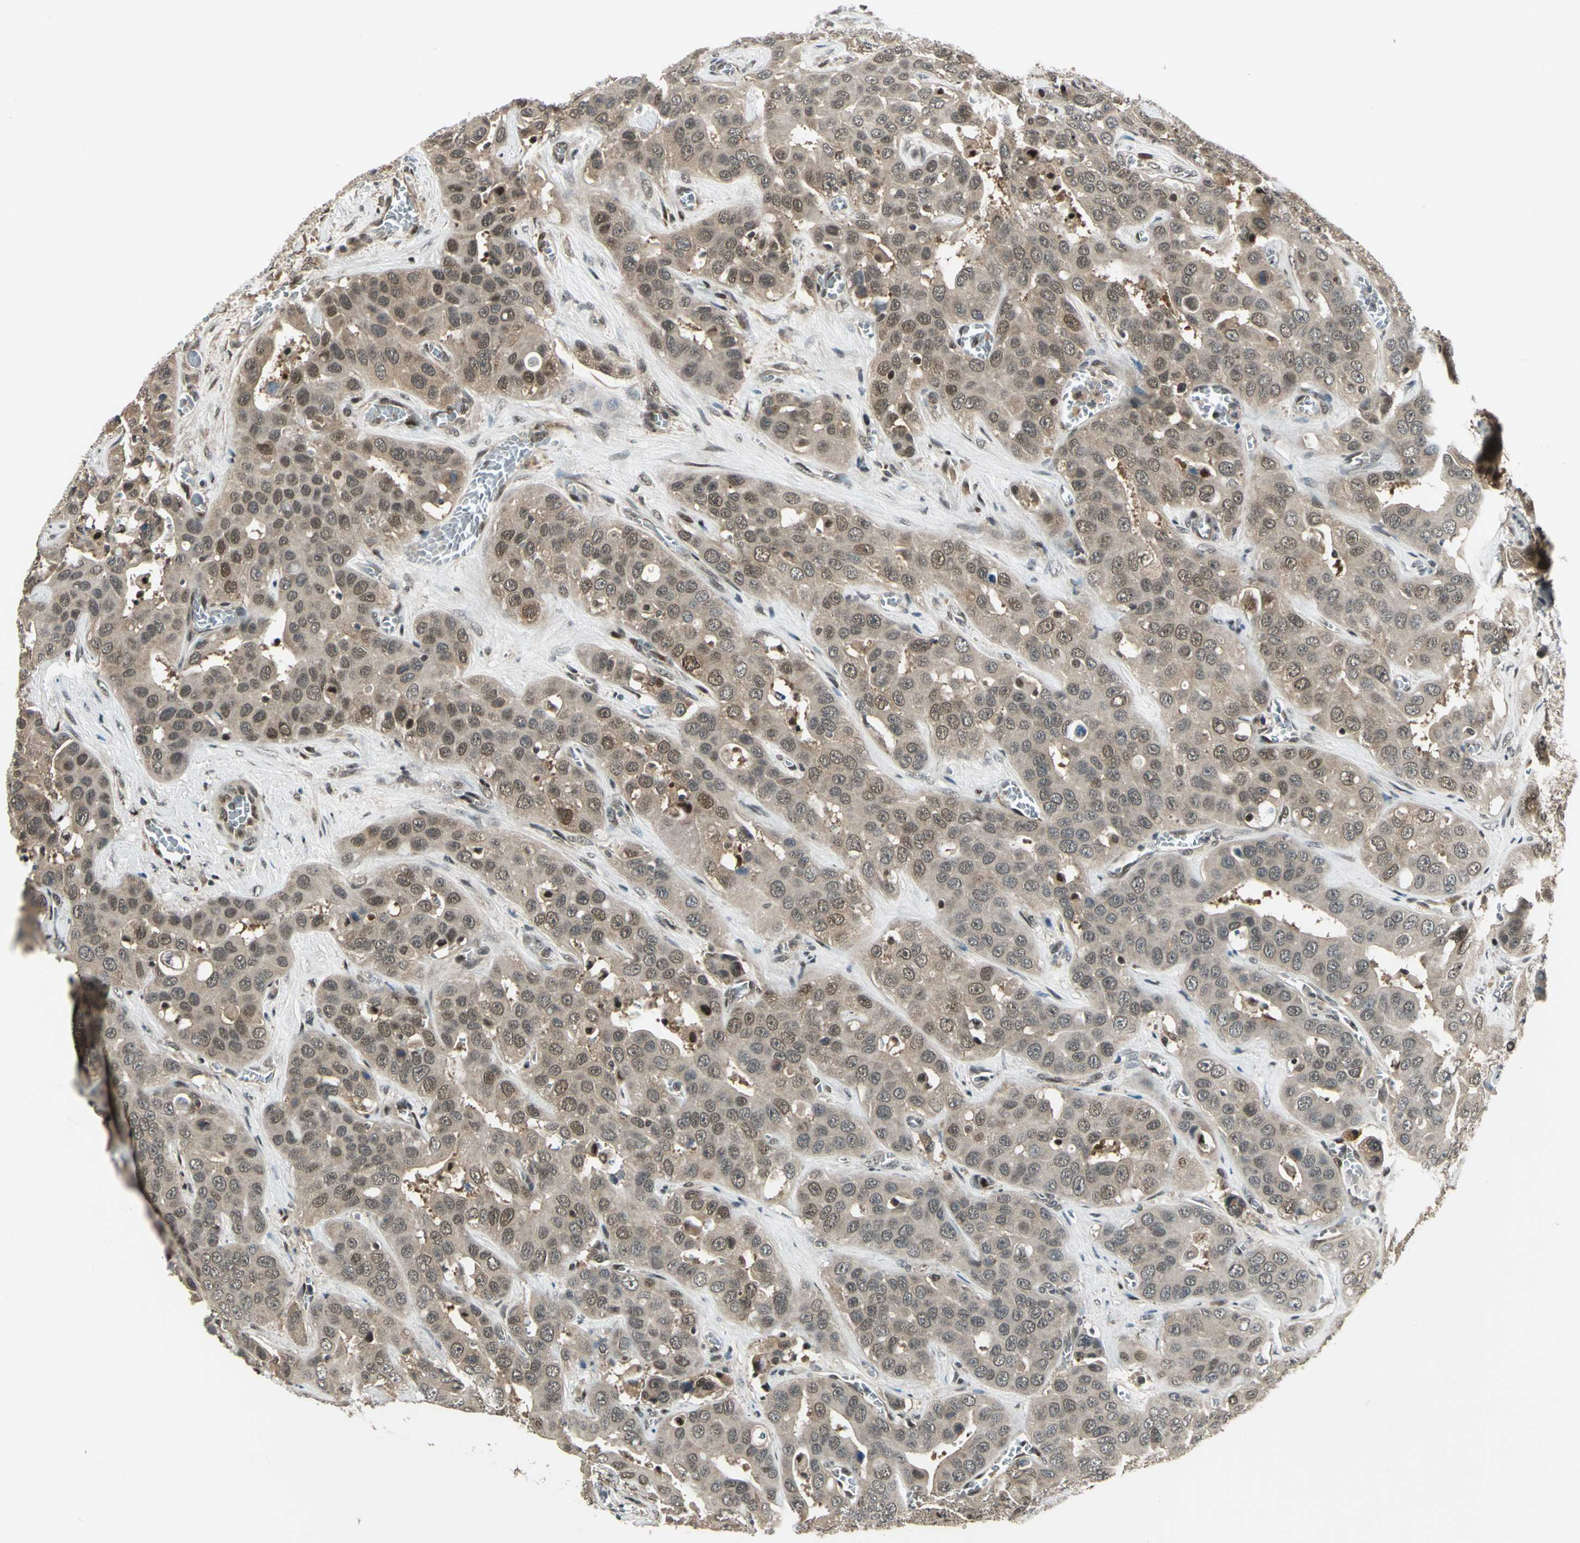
{"staining": {"intensity": "weak", "quantity": "25%-75%", "location": "cytoplasmic/membranous,nuclear"}, "tissue": "liver cancer", "cell_type": "Tumor cells", "image_type": "cancer", "snomed": [{"axis": "morphology", "description": "Cholangiocarcinoma"}, {"axis": "topography", "description": "Liver"}], "caption": "DAB (3,3'-diaminobenzidine) immunohistochemical staining of liver cancer (cholangiocarcinoma) displays weak cytoplasmic/membranous and nuclear protein staining in about 25%-75% of tumor cells. (DAB (3,3'-diaminobenzidine) = brown stain, brightfield microscopy at high magnification).", "gene": "PSMC3", "patient": {"sex": "female", "age": 52}}